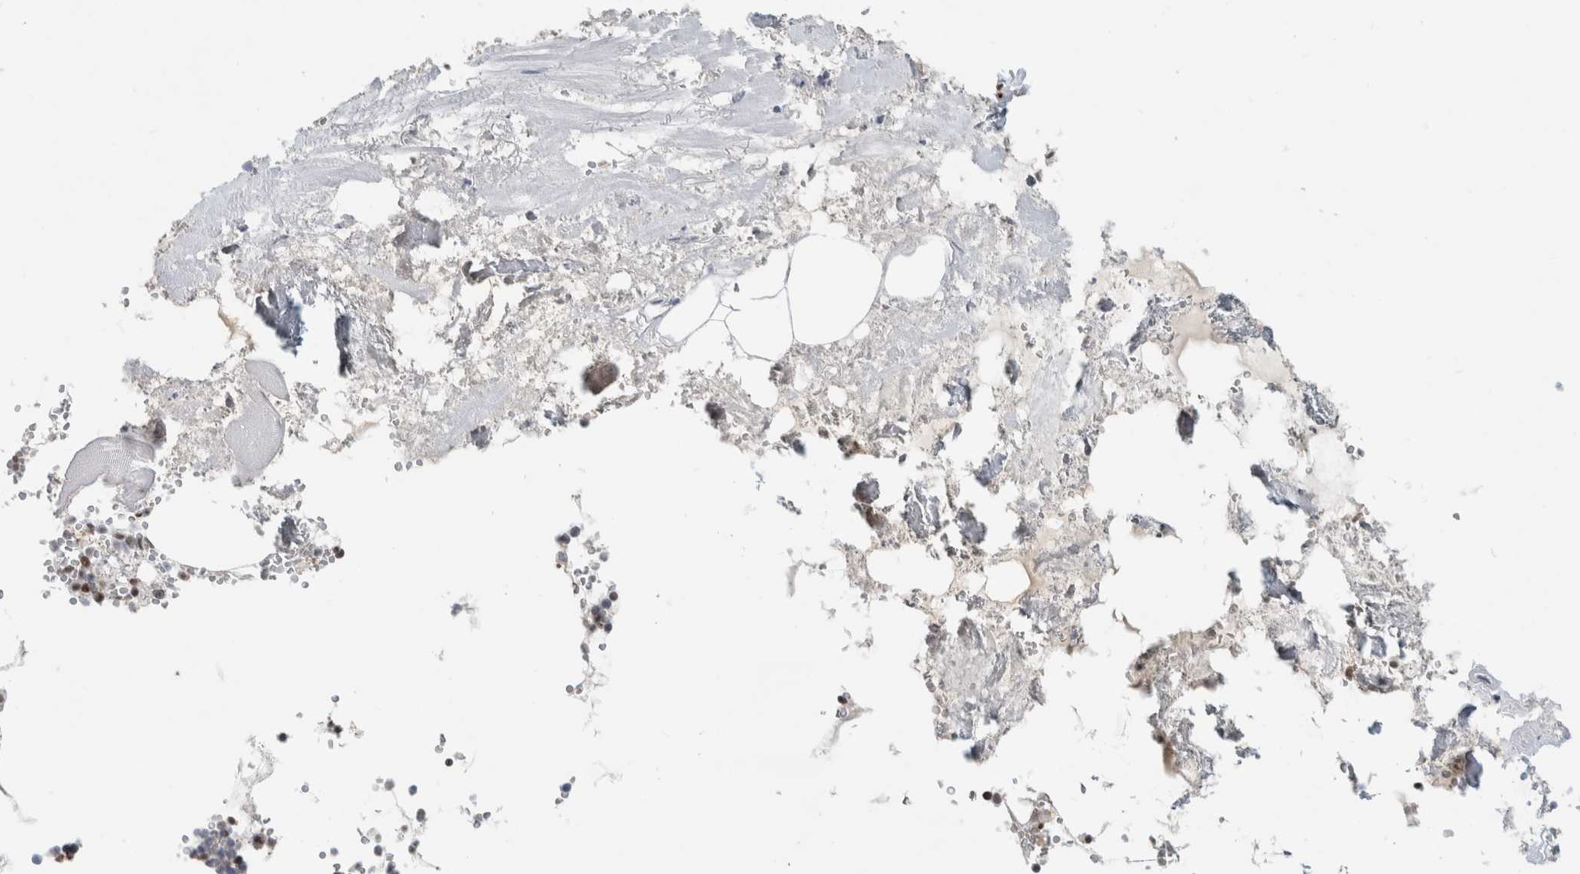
{"staining": {"intensity": "moderate", "quantity": "<25%", "location": "cytoplasmic/membranous,nuclear"}, "tissue": "bone marrow", "cell_type": "Hematopoietic cells", "image_type": "normal", "snomed": [{"axis": "morphology", "description": "Normal tissue, NOS"}, {"axis": "topography", "description": "Bone marrow"}], "caption": "High-power microscopy captured an immunohistochemistry histopathology image of unremarkable bone marrow, revealing moderate cytoplasmic/membranous,nuclear expression in about <25% of hematopoietic cells.", "gene": "HNRNPR", "patient": {"sex": "male", "age": 70}}